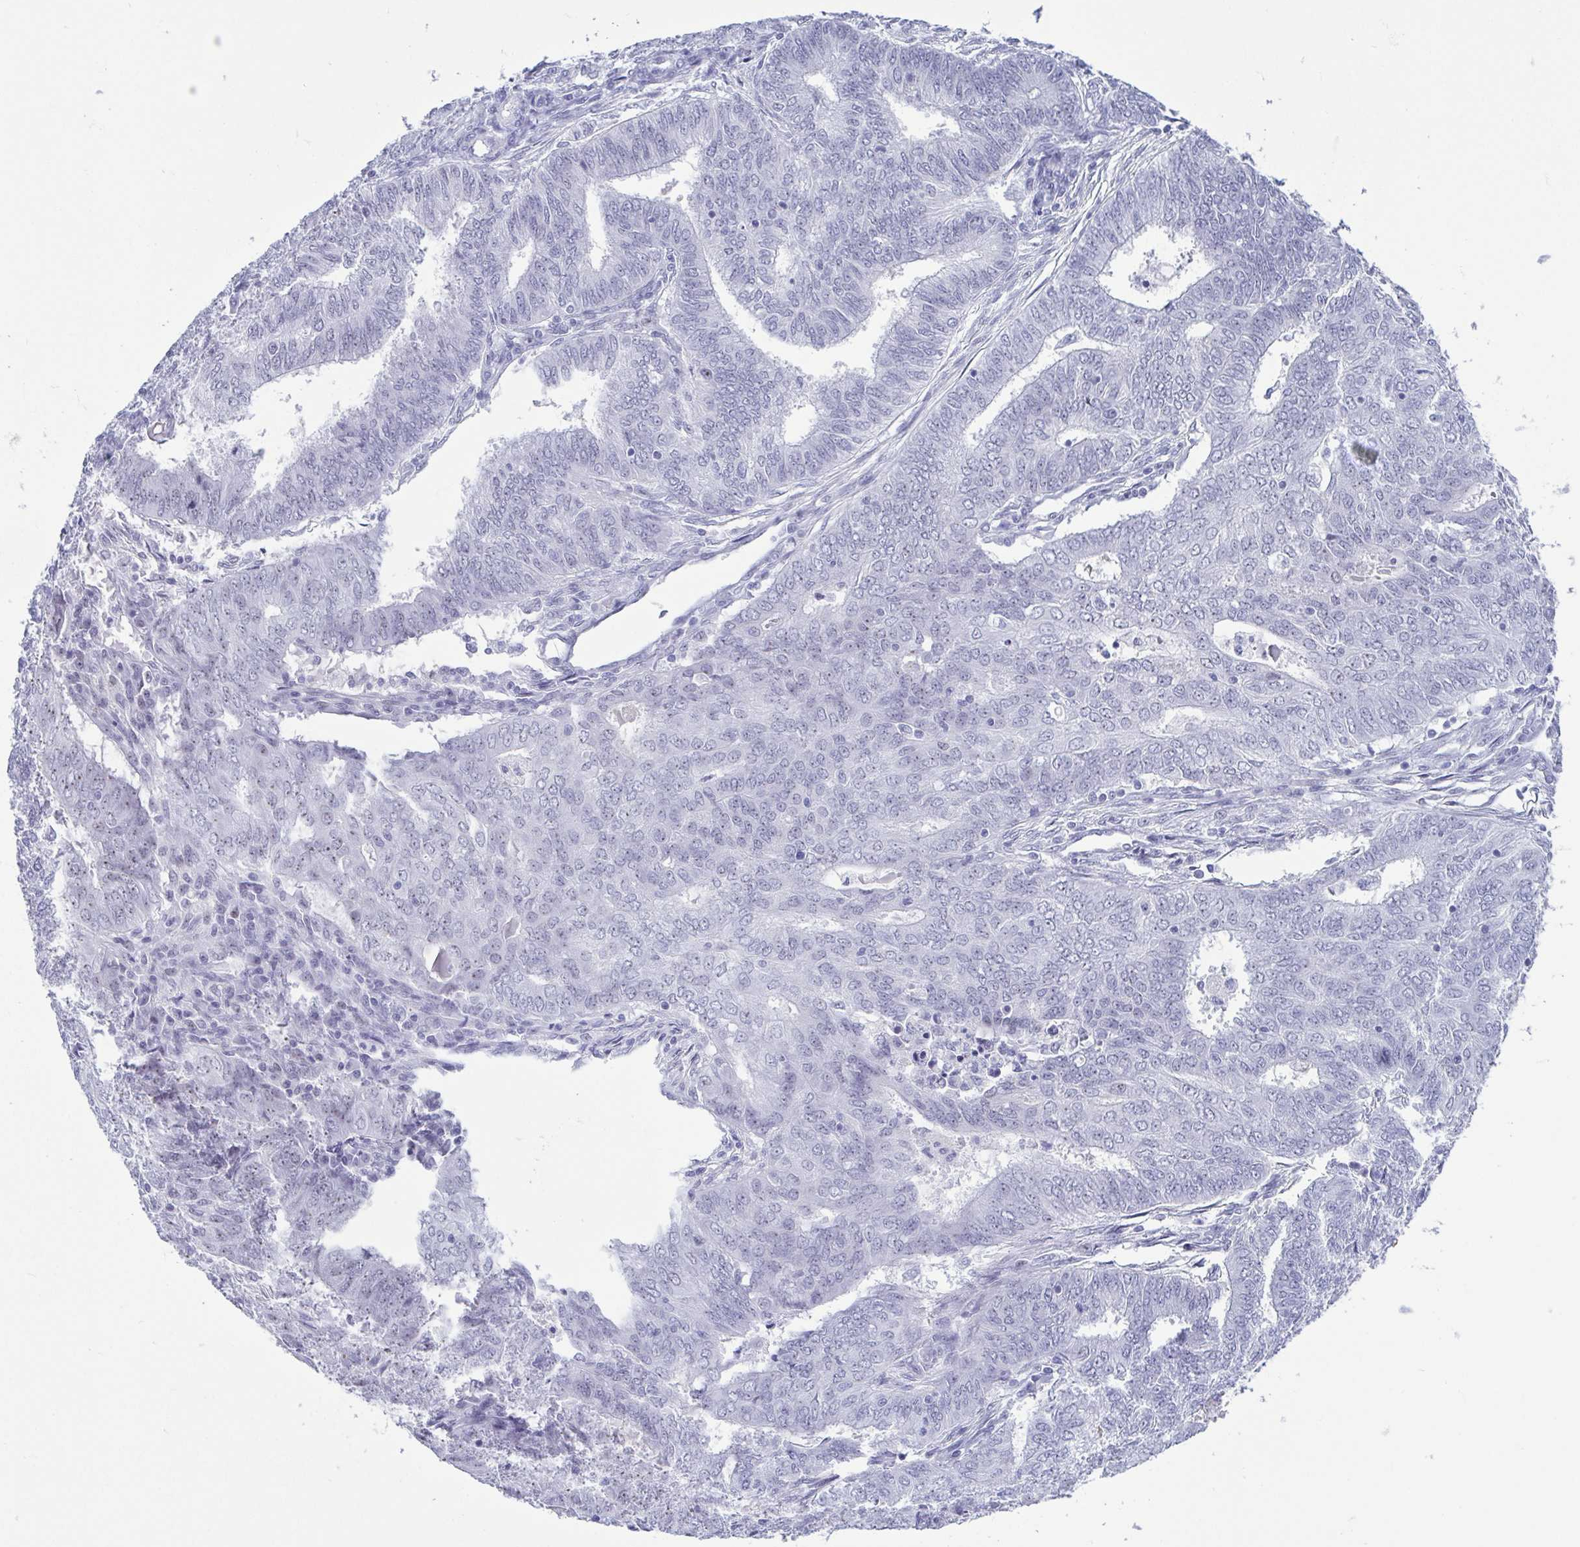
{"staining": {"intensity": "negative", "quantity": "none", "location": "none"}, "tissue": "endometrial cancer", "cell_type": "Tumor cells", "image_type": "cancer", "snomed": [{"axis": "morphology", "description": "Adenocarcinoma, NOS"}, {"axis": "topography", "description": "Endometrium"}], "caption": "The micrograph reveals no staining of tumor cells in endometrial cancer (adenocarcinoma).", "gene": "BZW1", "patient": {"sex": "female", "age": 62}}